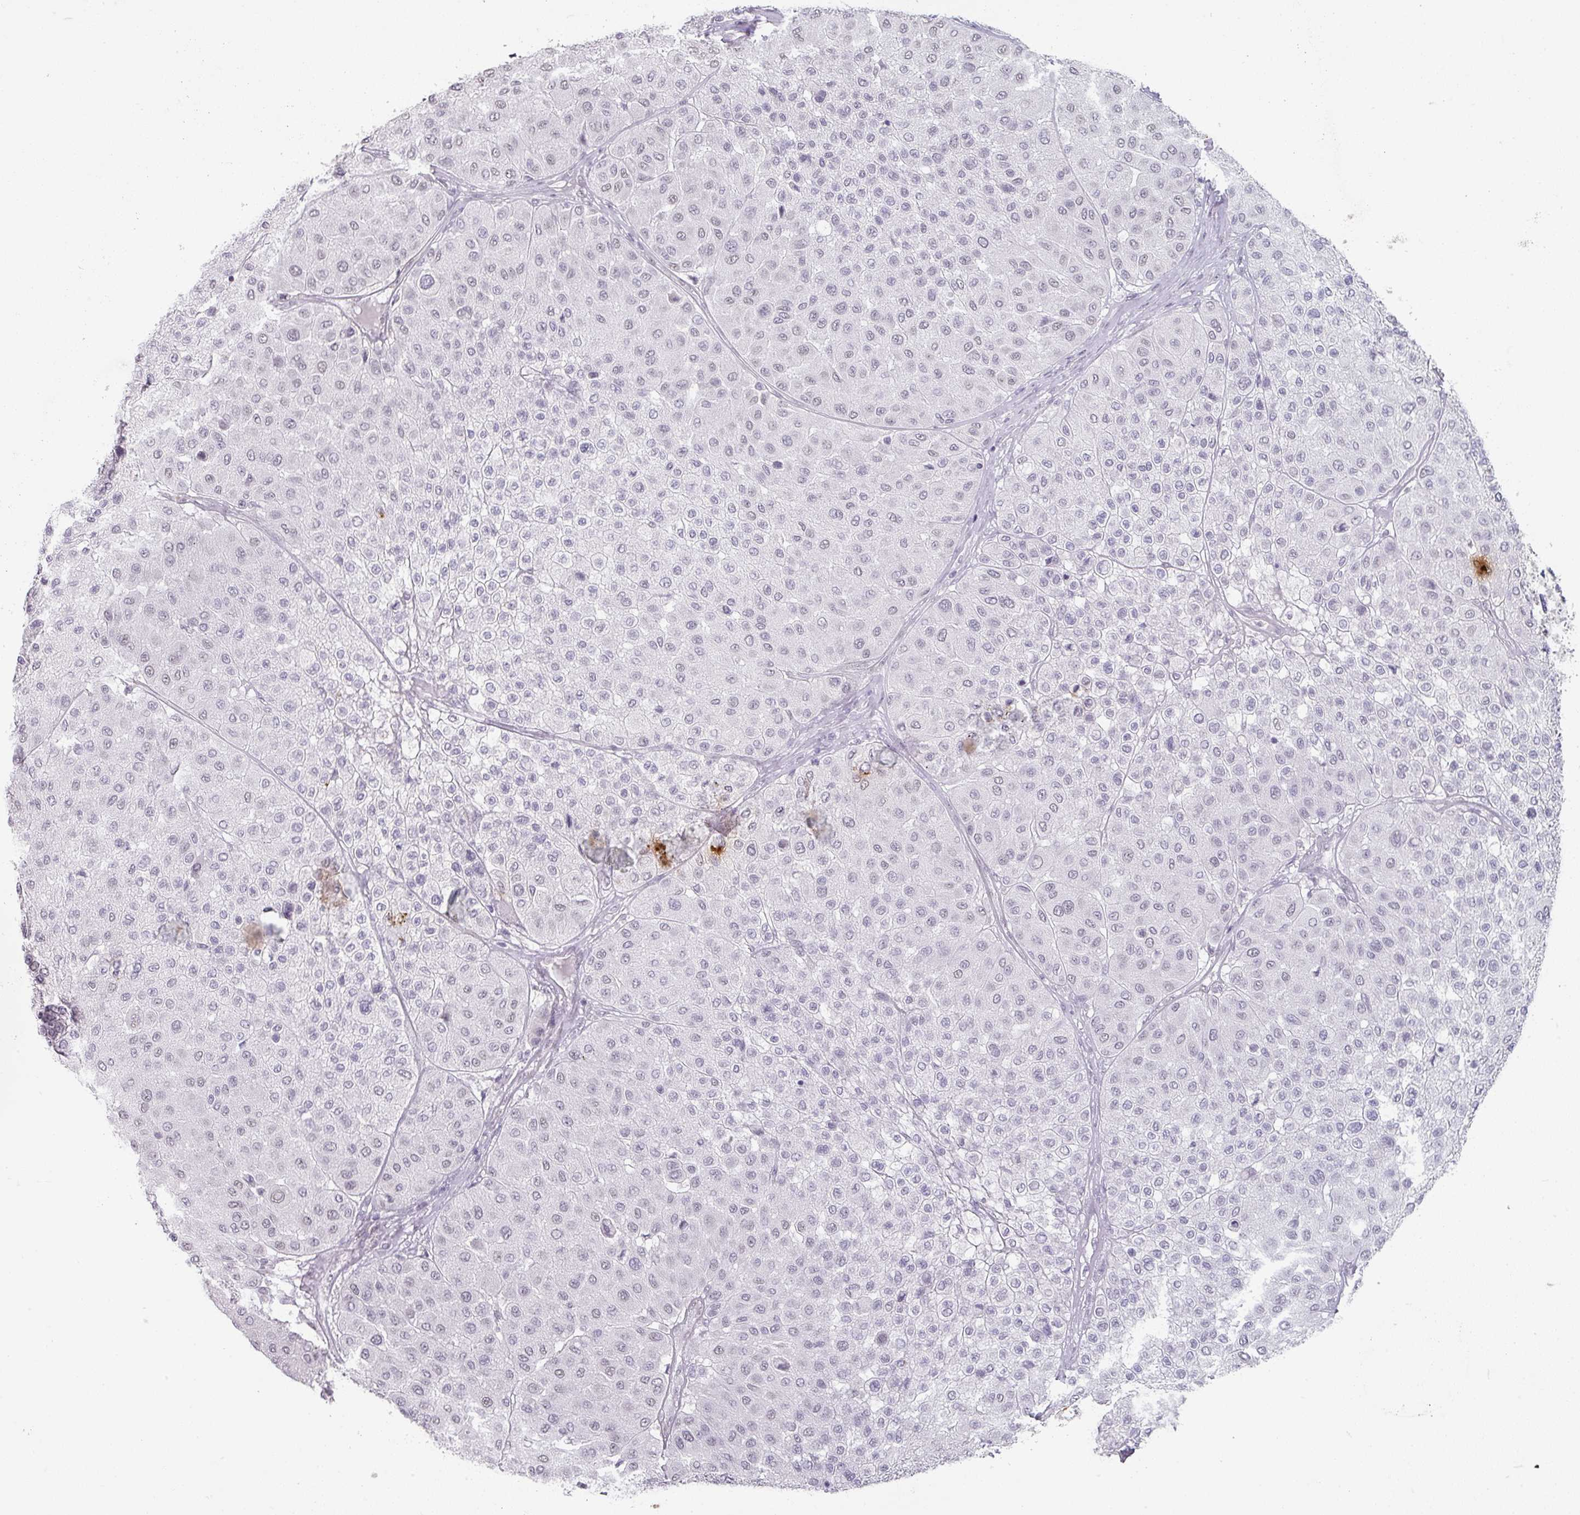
{"staining": {"intensity": "negative", "quantity": "none", "location": "none"}, "tissue": "melanoma", "cell_type": "Tumor cells", "image_type": "cancer", "snomed": [{"axis": "morphology", "description": "Malignant melanoma, Metastatic site"}, {"axis": "topography", "description": "Smooth muscle"}], "caption": "This is a histopathology image of immunohistochemistry (IHC) staining of melanoma, which shows no expression in tumor cells.", "gene": "SPRR1A", "patient": {"sex": "male", "age": 41}}